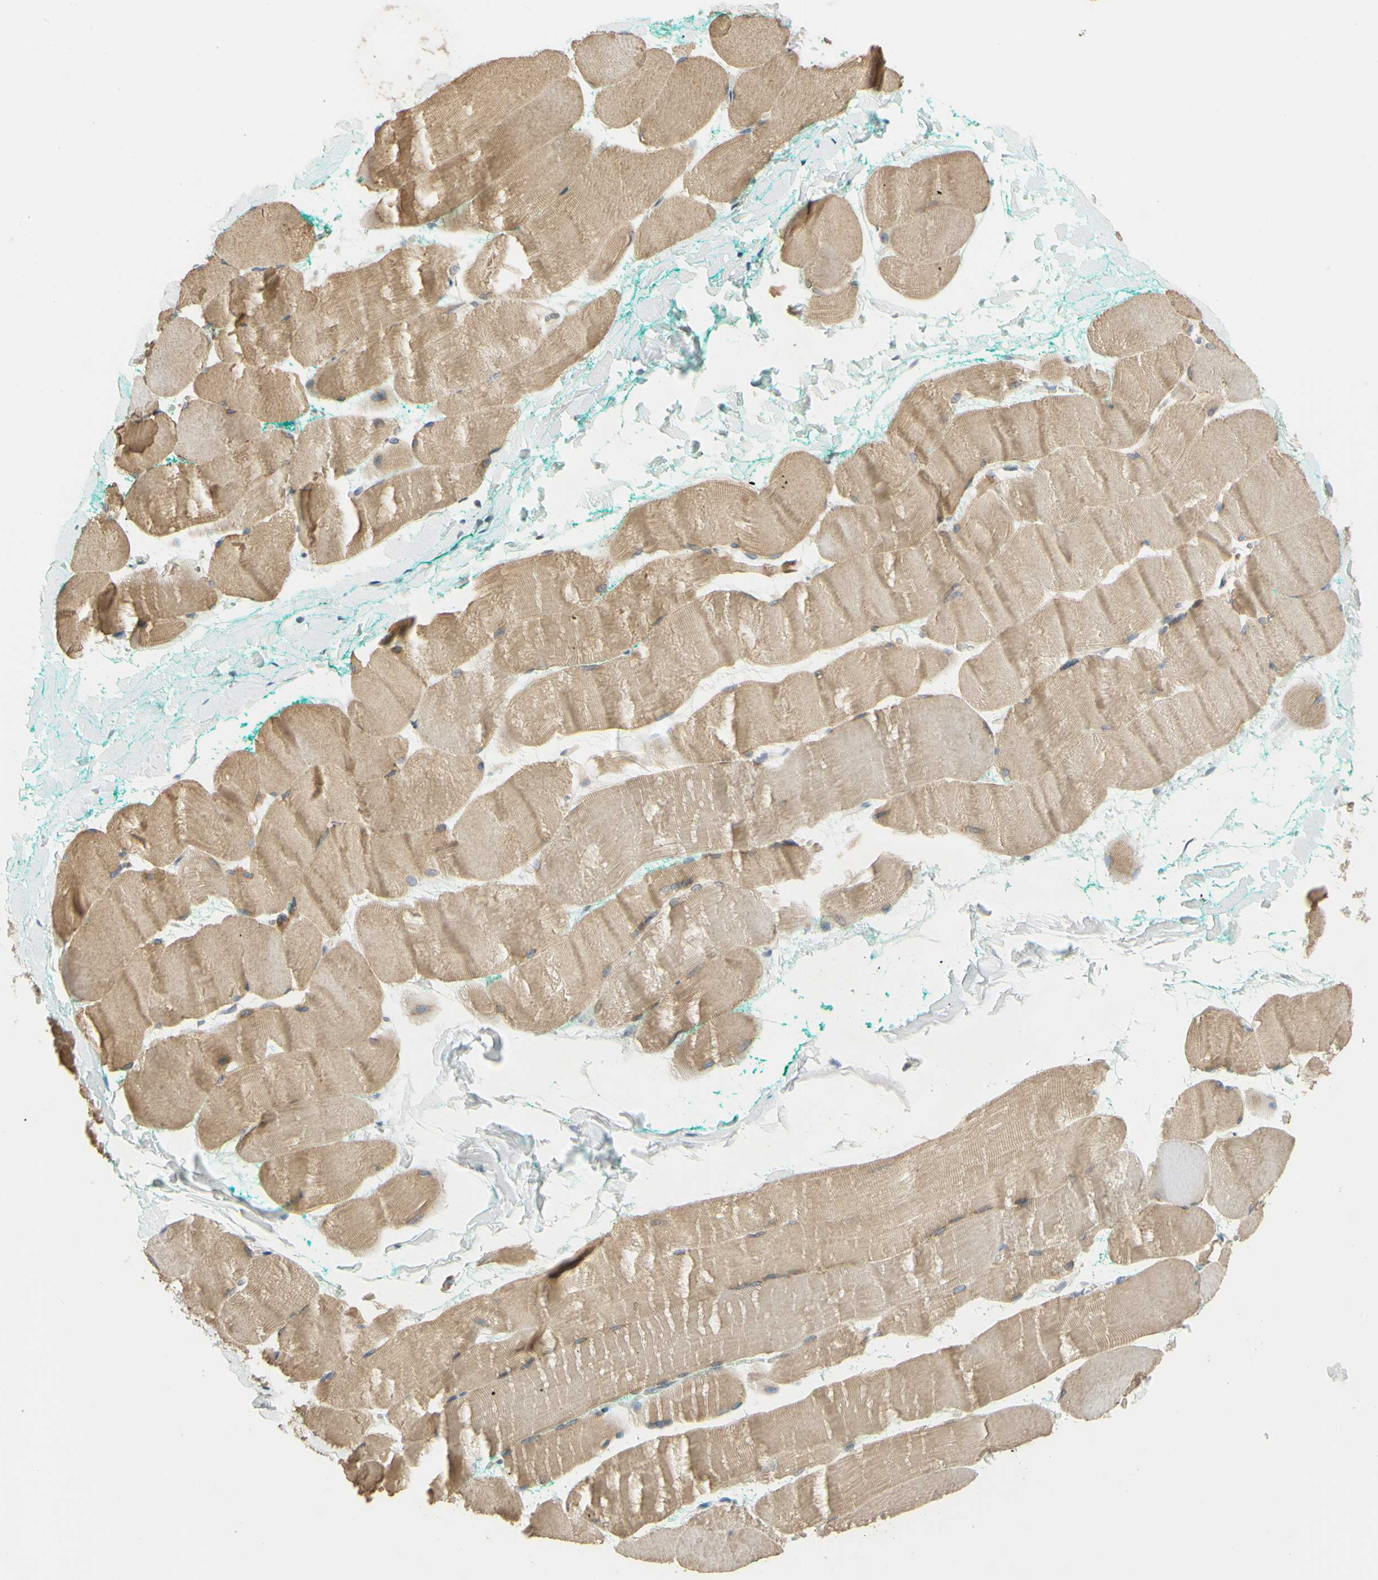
{"staining": {"intensity": "moderate", "quantity": ">75%", "location": "cytoplasmic/membranous"}, "tissue": "skeletal muscle", "cell_type": "Myocytes", "image_type": "normal", "snomed": [{"axis": "morphology", "description": "Normal tissue, NOS"}, {"axis": "morphology", "description": "Squamous cell carcinoma, NOS"}, {"axis": "topography", "description": "Skeletal muscle"}], "caption": "Myocytes reveal medium levels of moderate cytoplasmic/membranous staining in approximately >75% of cells in normal human skeletal muscle. The protein is shown in brown color, while the nuclei are stained blue.", "gene": "CCNB2", "patient": {"sex": "male", "age": 51}}